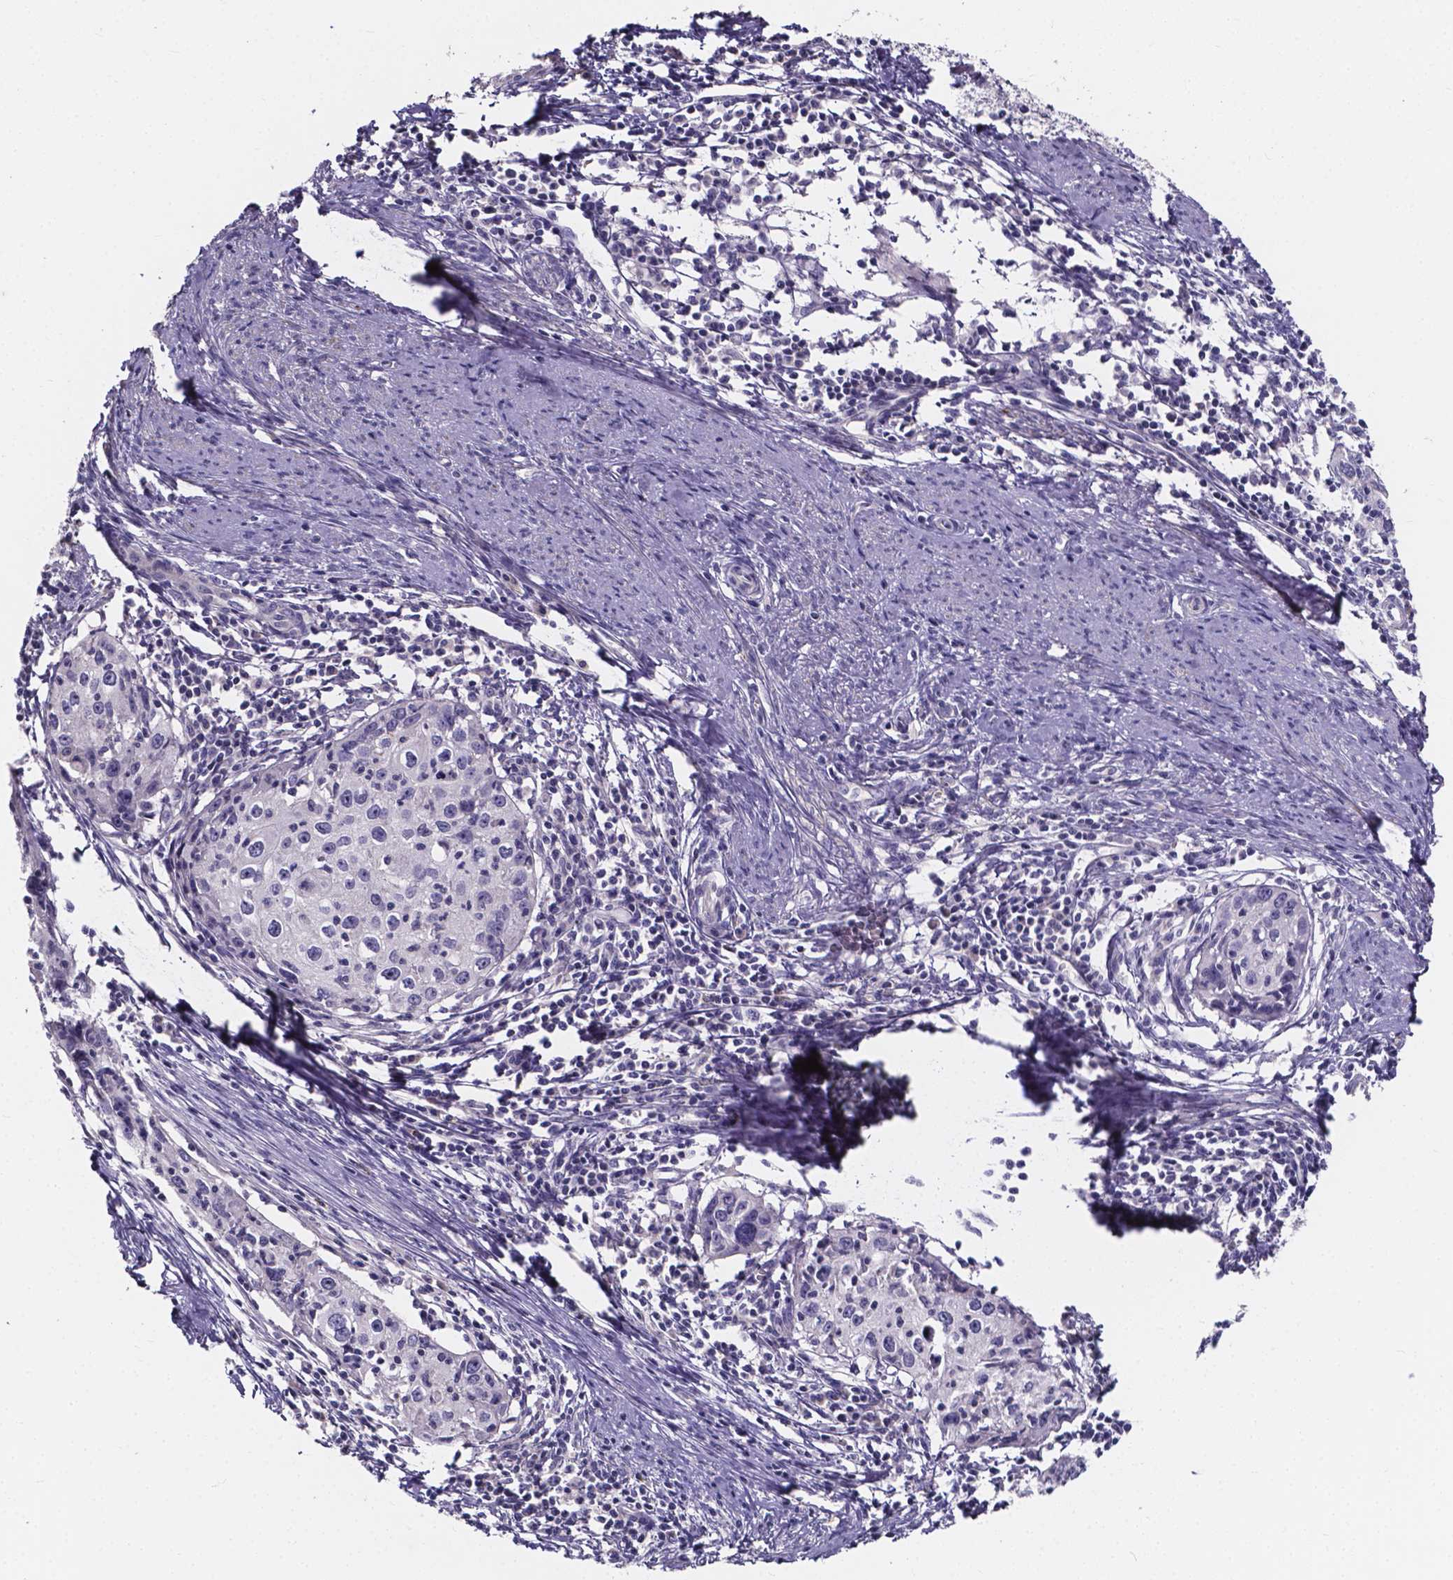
{"staining": {"intensity": "negative", "quantity": "none", "location": "none"}, "tissue": "cervical cancer", "cell_type": "Tumor cells", "image_type": "cancer", "snomed": [{"axis": "morphology", "description": "Squamous cell carcinoma, NOS"}, {"axis": "topography", "description": "Cervix"}], "caption": "Immunohistochemistry photomicrograph of cervical cancer (squamous cell carcinoma) stained for a protein (brown), which shows no positivity in tumor cells.", "gene": "SPOCD1", "patient": {"sex": "female", "age": 40}}